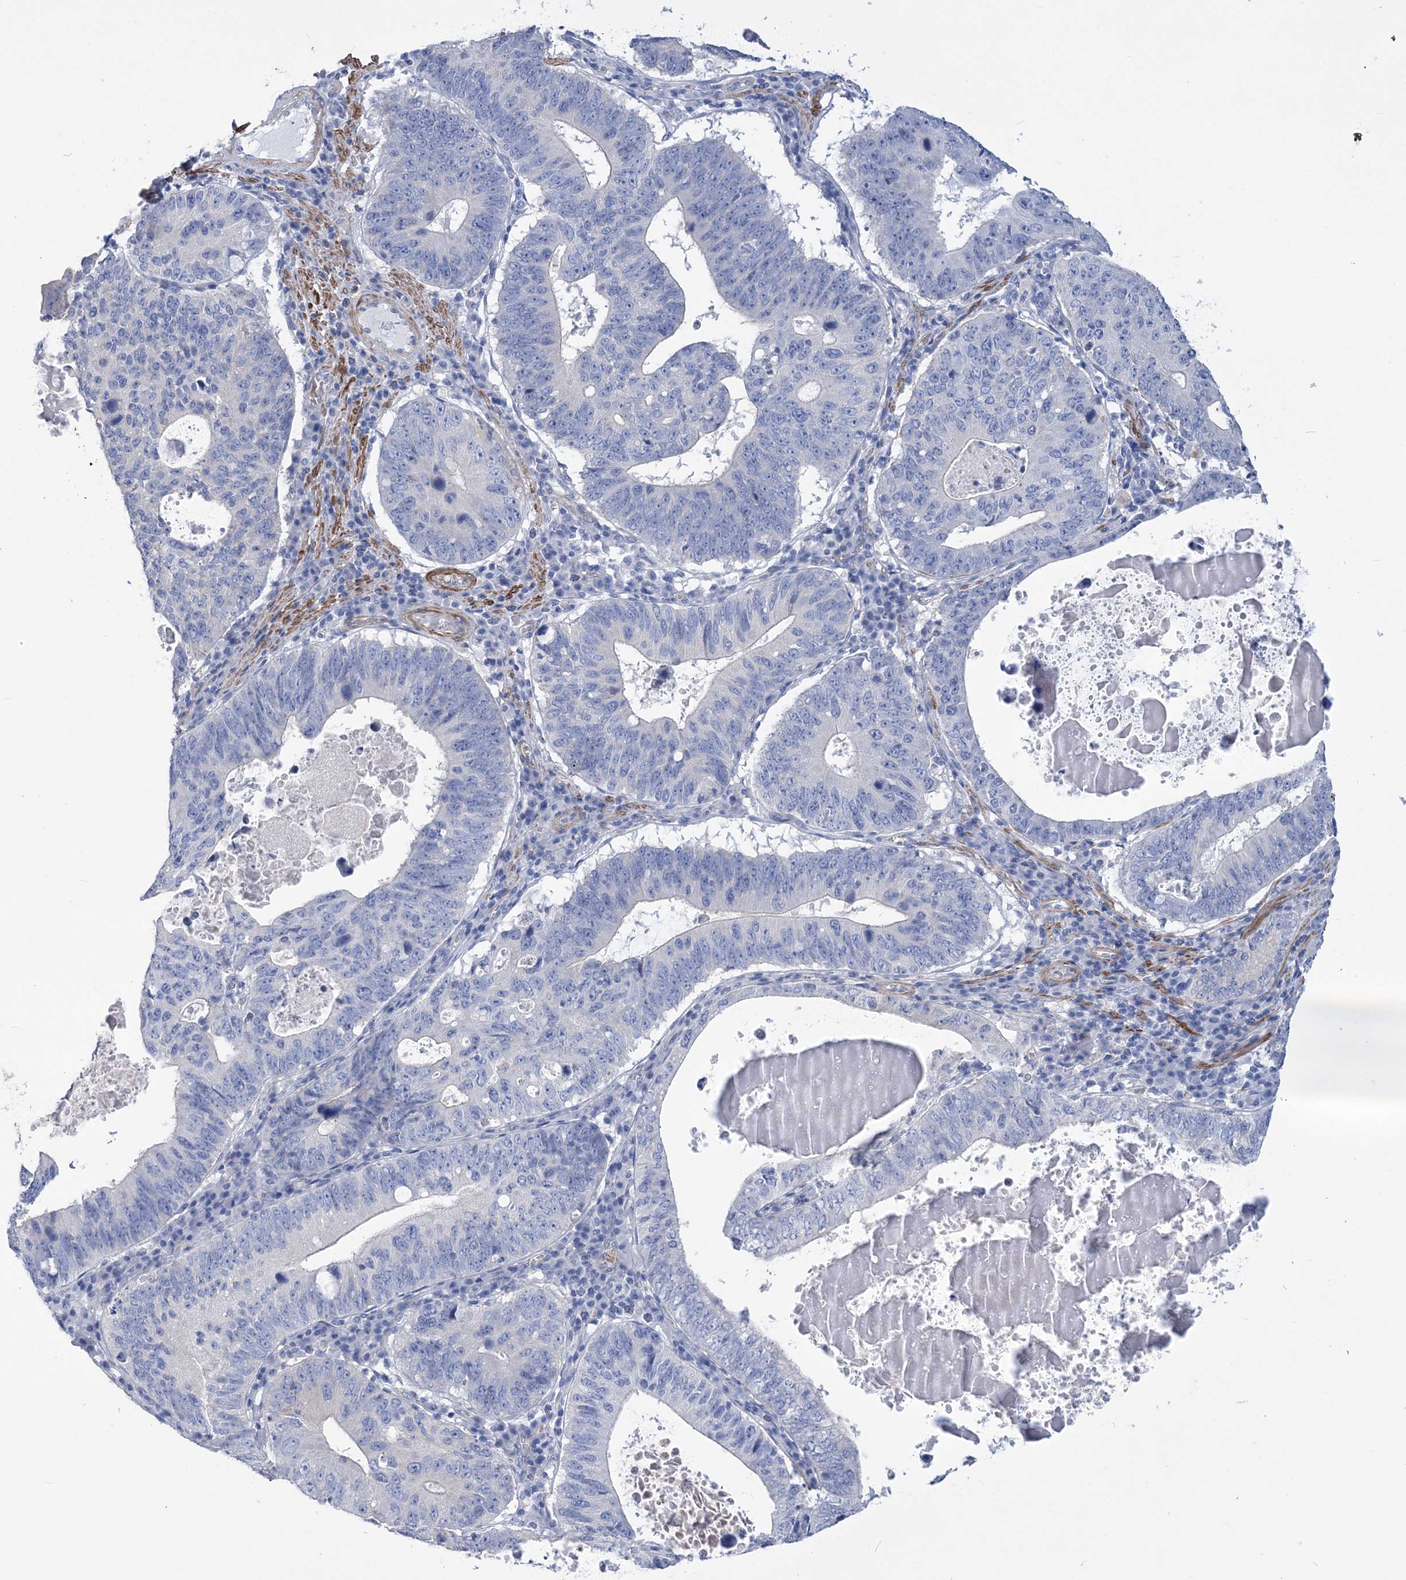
{"staining": {"intensity": "negative", "quantity": "none", "location": "none"}, "tissue": "stomach cancer", "cell_type": "Tumor cells", "image_type": "cancer", "snomed": [{"axis": "morphology", "description": "Adenocarcinoma, NOS"}, {"axis": "topography", "description": "Stomach"}], "caption": "Stomach cancer was stained to show a protein in brown. There is no significant staining in tumor cells.", "gene": "WDR74", "patient": {"sex": "male", "age": 59}}